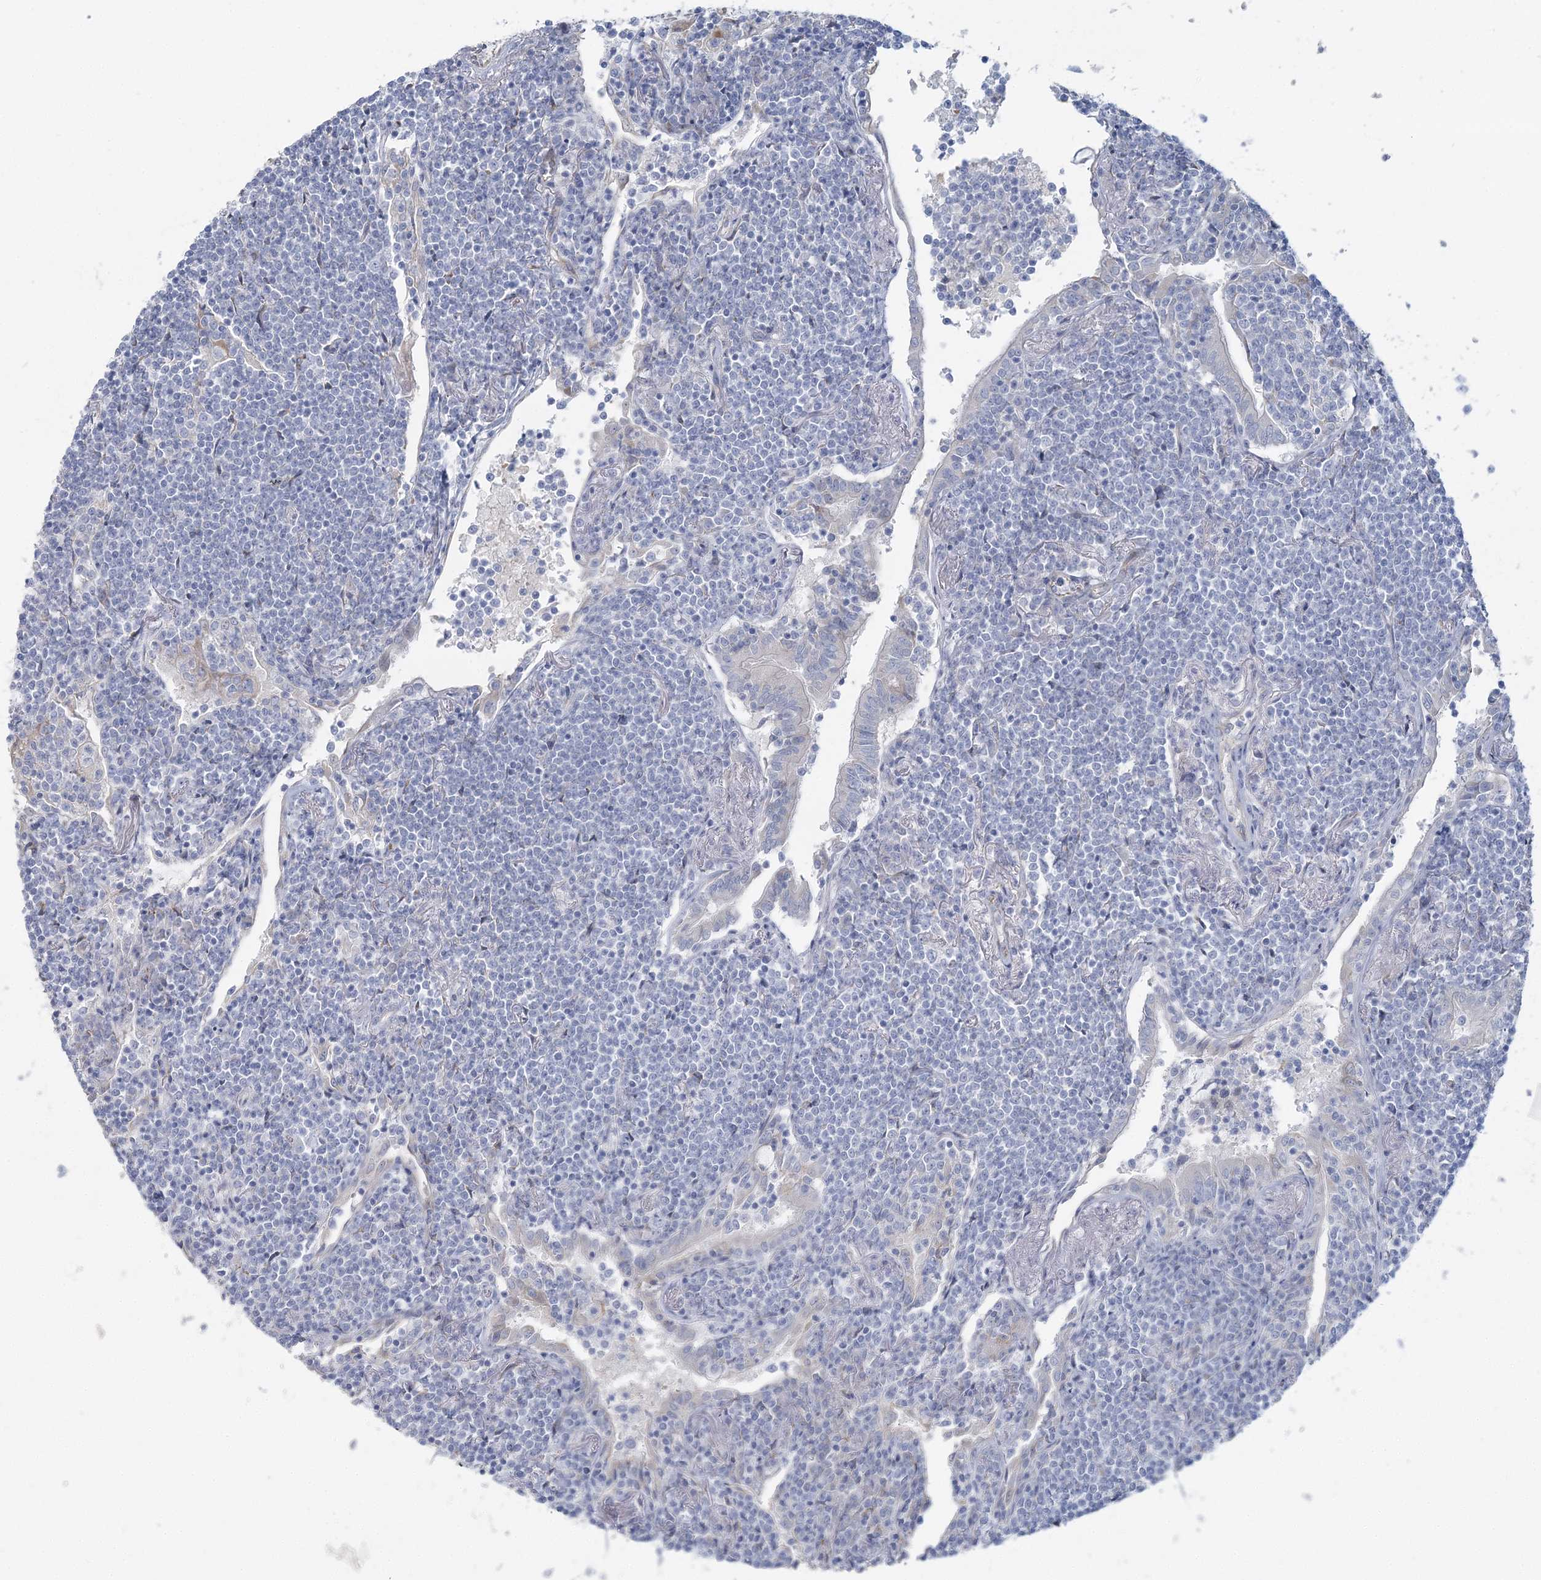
{"staining": {"intensity": "negative", "quantity": "none", "location": "none"}, "tissue": "lymphoma", "cell_type": "Tumor cells", "image_type": "cancer", "snomed": [{"axis": "morphology", "description": "Malignant lymphoma, non-Hodgkin's type, Low grade"}, {"axis": "topography", "description": "Lung"}], "caption": "IHC micrograph of neoplastic tissue: malignant lymphoma, non-Hodgkin's type (low-grade) stained with DAB displays no significant protein staining in tumor cells. (DAB (3,3'-diaminobenzidine) immunohistochemistry visualized using brightfield microscopy, high magnification).", "gene": "CMBL", "patient": {"sex": "female", "age": 71}}